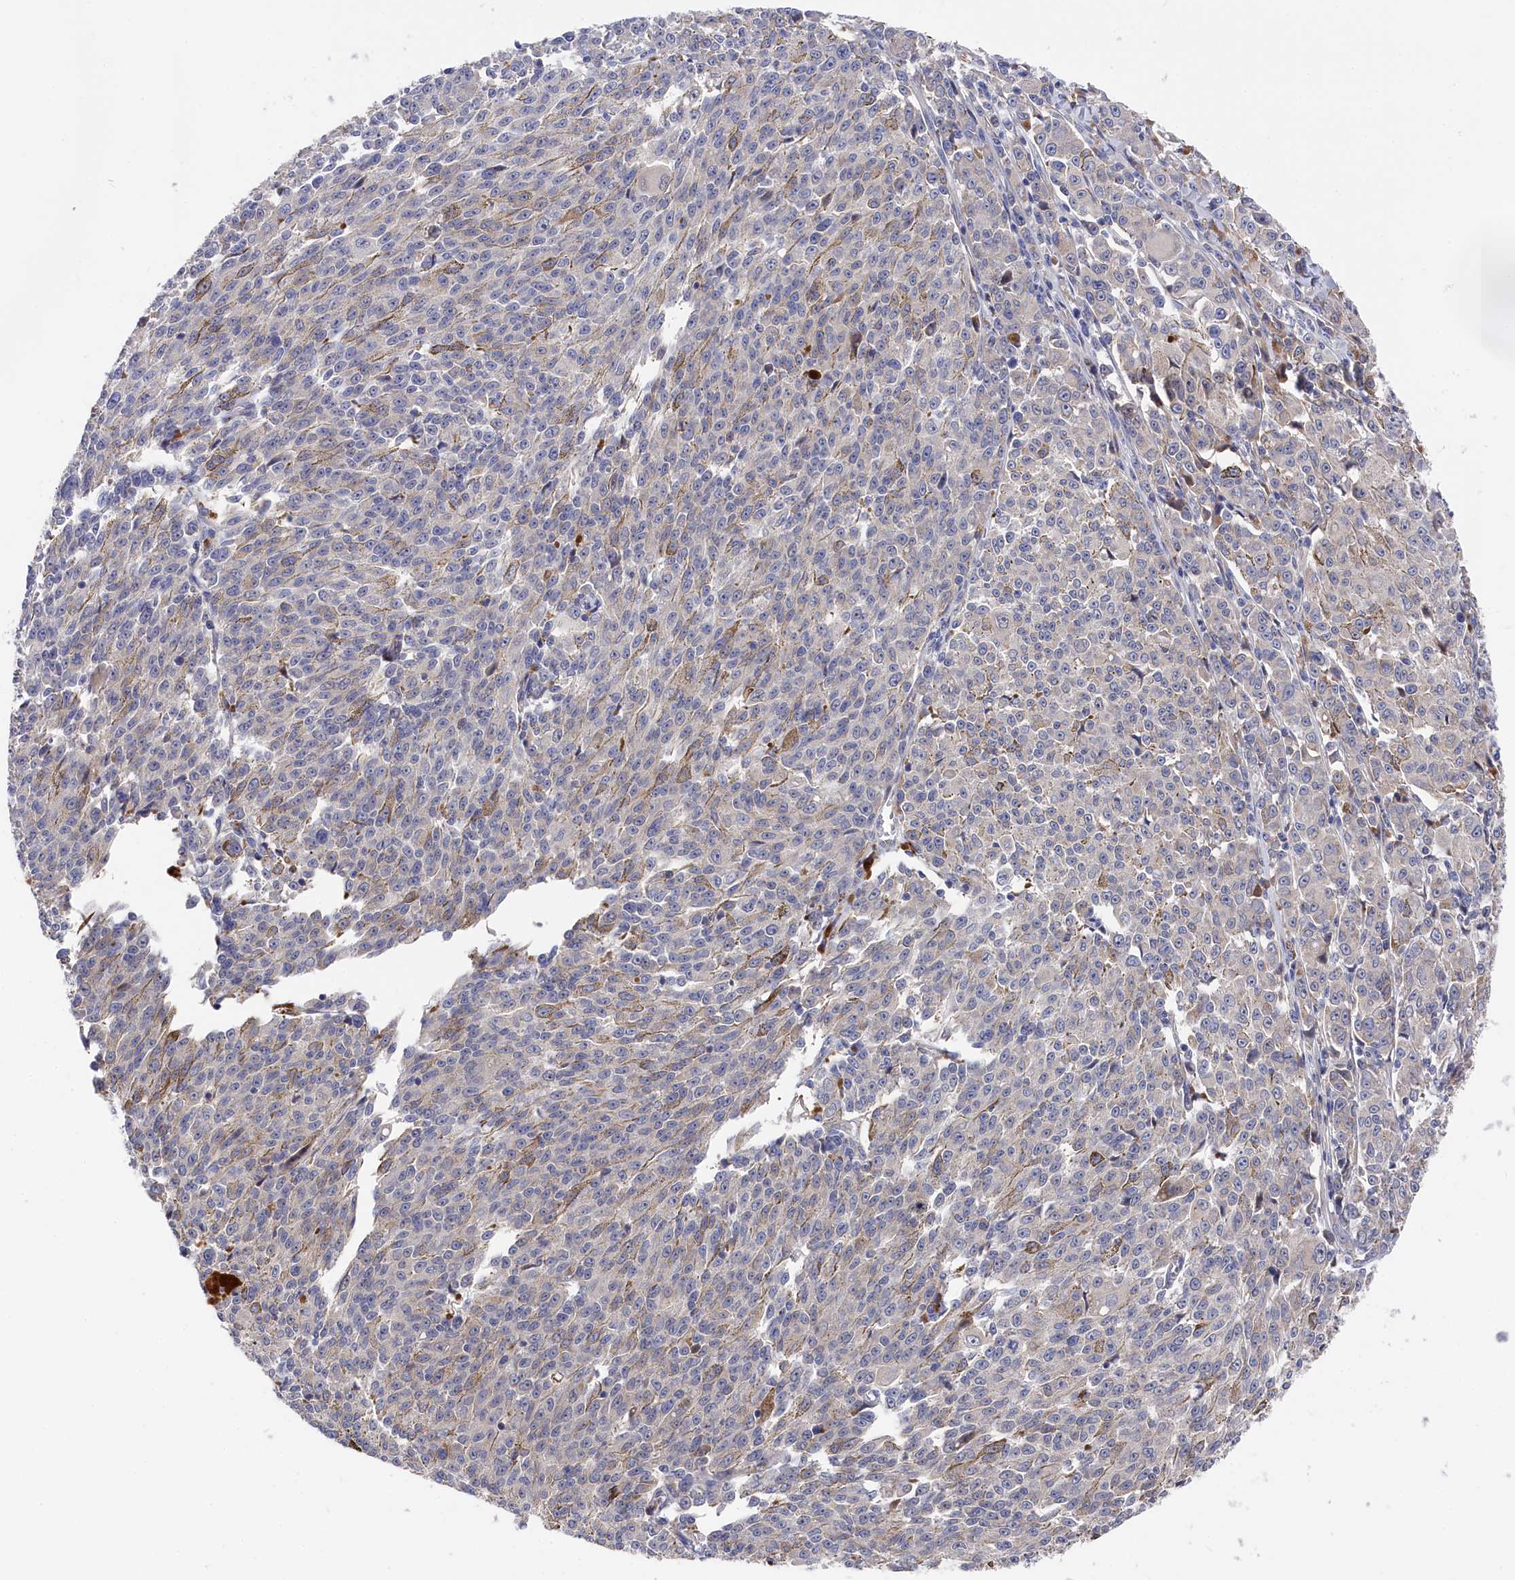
{"staining": {"intensity": "negative", "quantity": "none", "location": "none"}, "tissue": "melanoma", "cell_type": "Tumor cells", "image_type": "cancer", "snomed": [{"axis": "morphology", "description": "Malignant melanoma, NOS"}, {"axis": "topography", "description": "Skin"}], "caption": "High power microscopy histopathology image of an immunohistochemistry histopathology image of malignant melanoma, revealing no significant positivity in tumor cells. Brightfield microscopy of immunohistochemistry stained with DAB (3,3'-diaminobenzidine) (brown) and hematoxylin (blue), captured at high magnification.", "gene": "CYB5D2", "patient": {"sex": "female", "age": 52}}